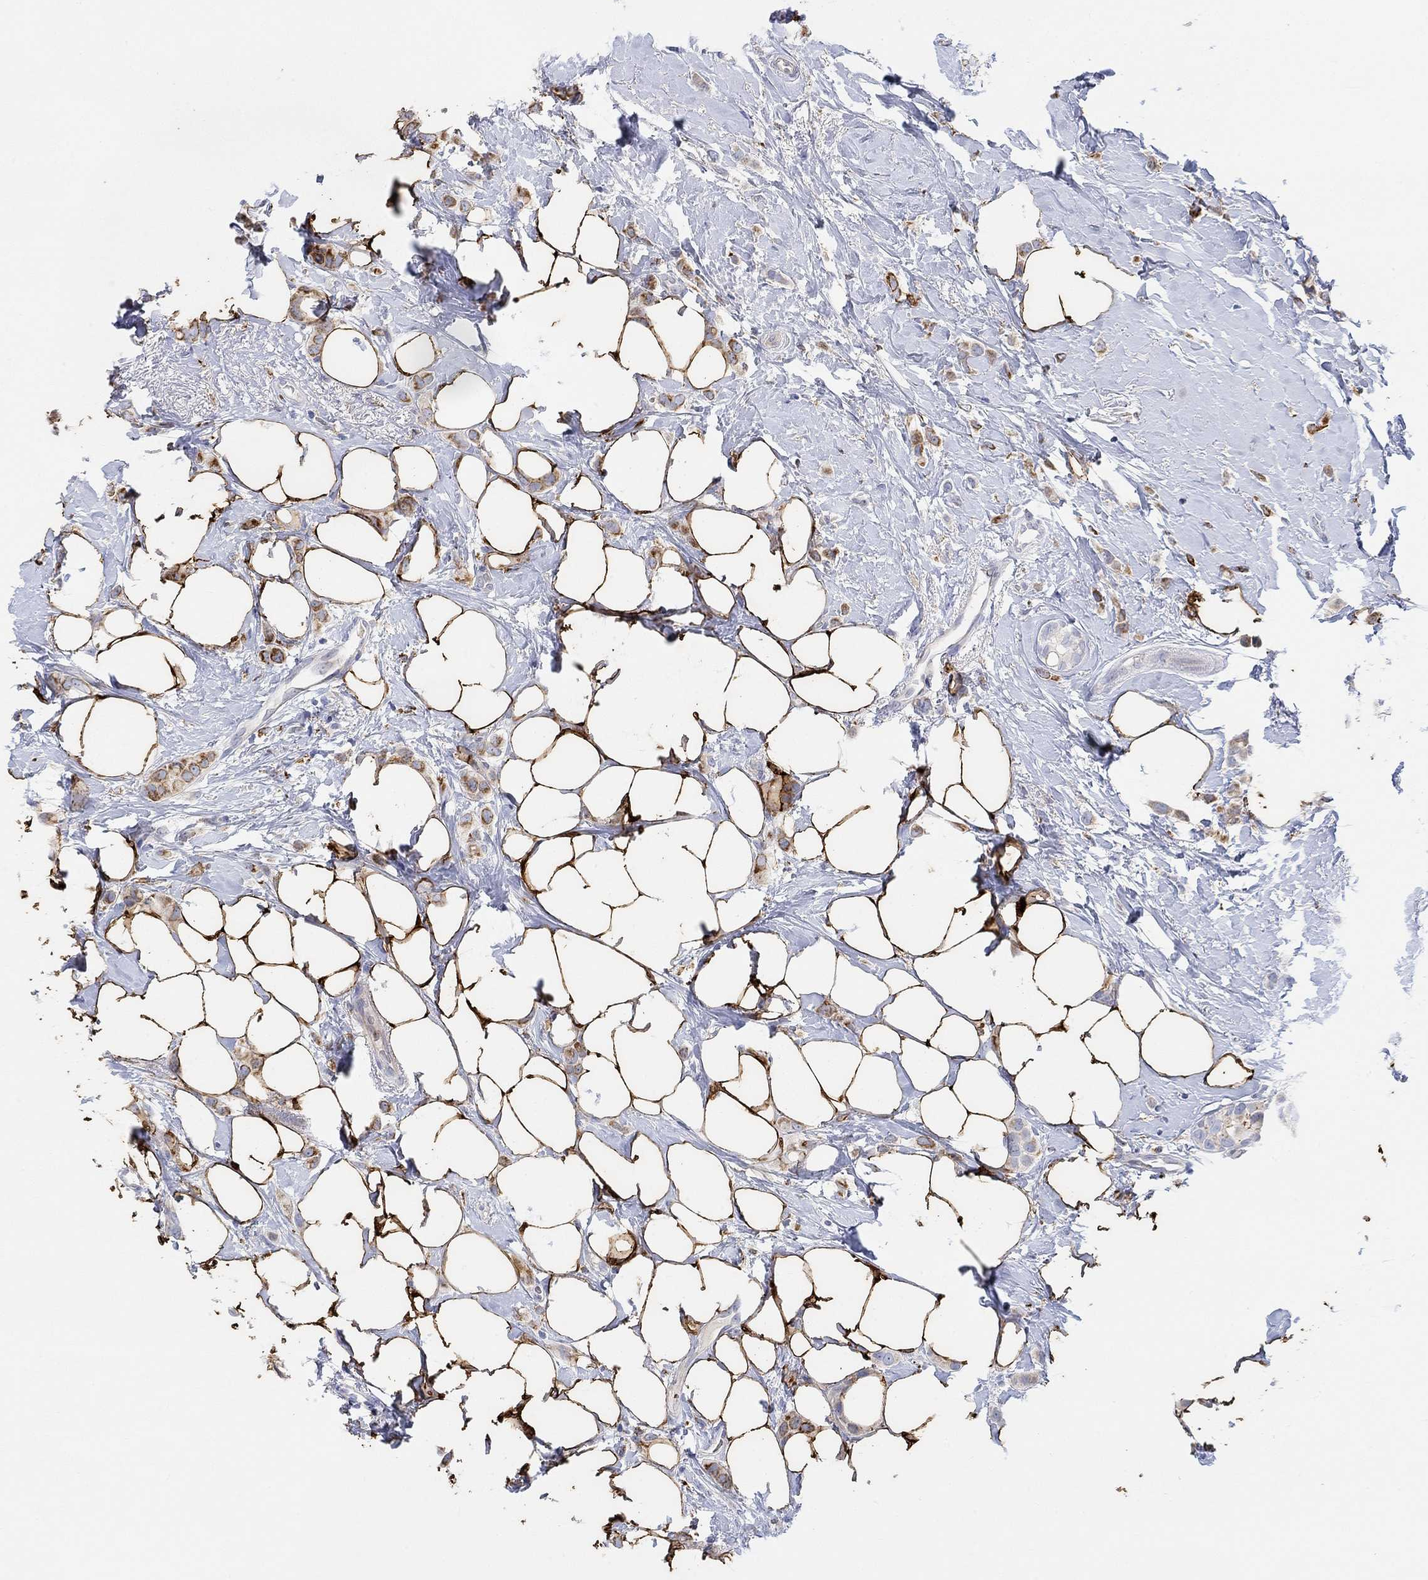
{"staining": {"intensity": "moderate", "quantity": "<25%", "location": "cytoplasmic/membranous"}, "tissue": "breast cancer", "cell_type": "Tumor cells", "image_type": "cancer", "snomed": [{"axis": "morphology", "description": "Lobular carcinoma"}, {"axis": "topography", "description": "Breast"}], "caption": "About <25% of tumor cells in human breast cancer (lobular carcinoma) display moderate cytoplasmic/membranous protein staining as visualized by brown immunohistochemical staining.", "gene": "ACSL1", "patient": {"sex": "female", "age": 66}}